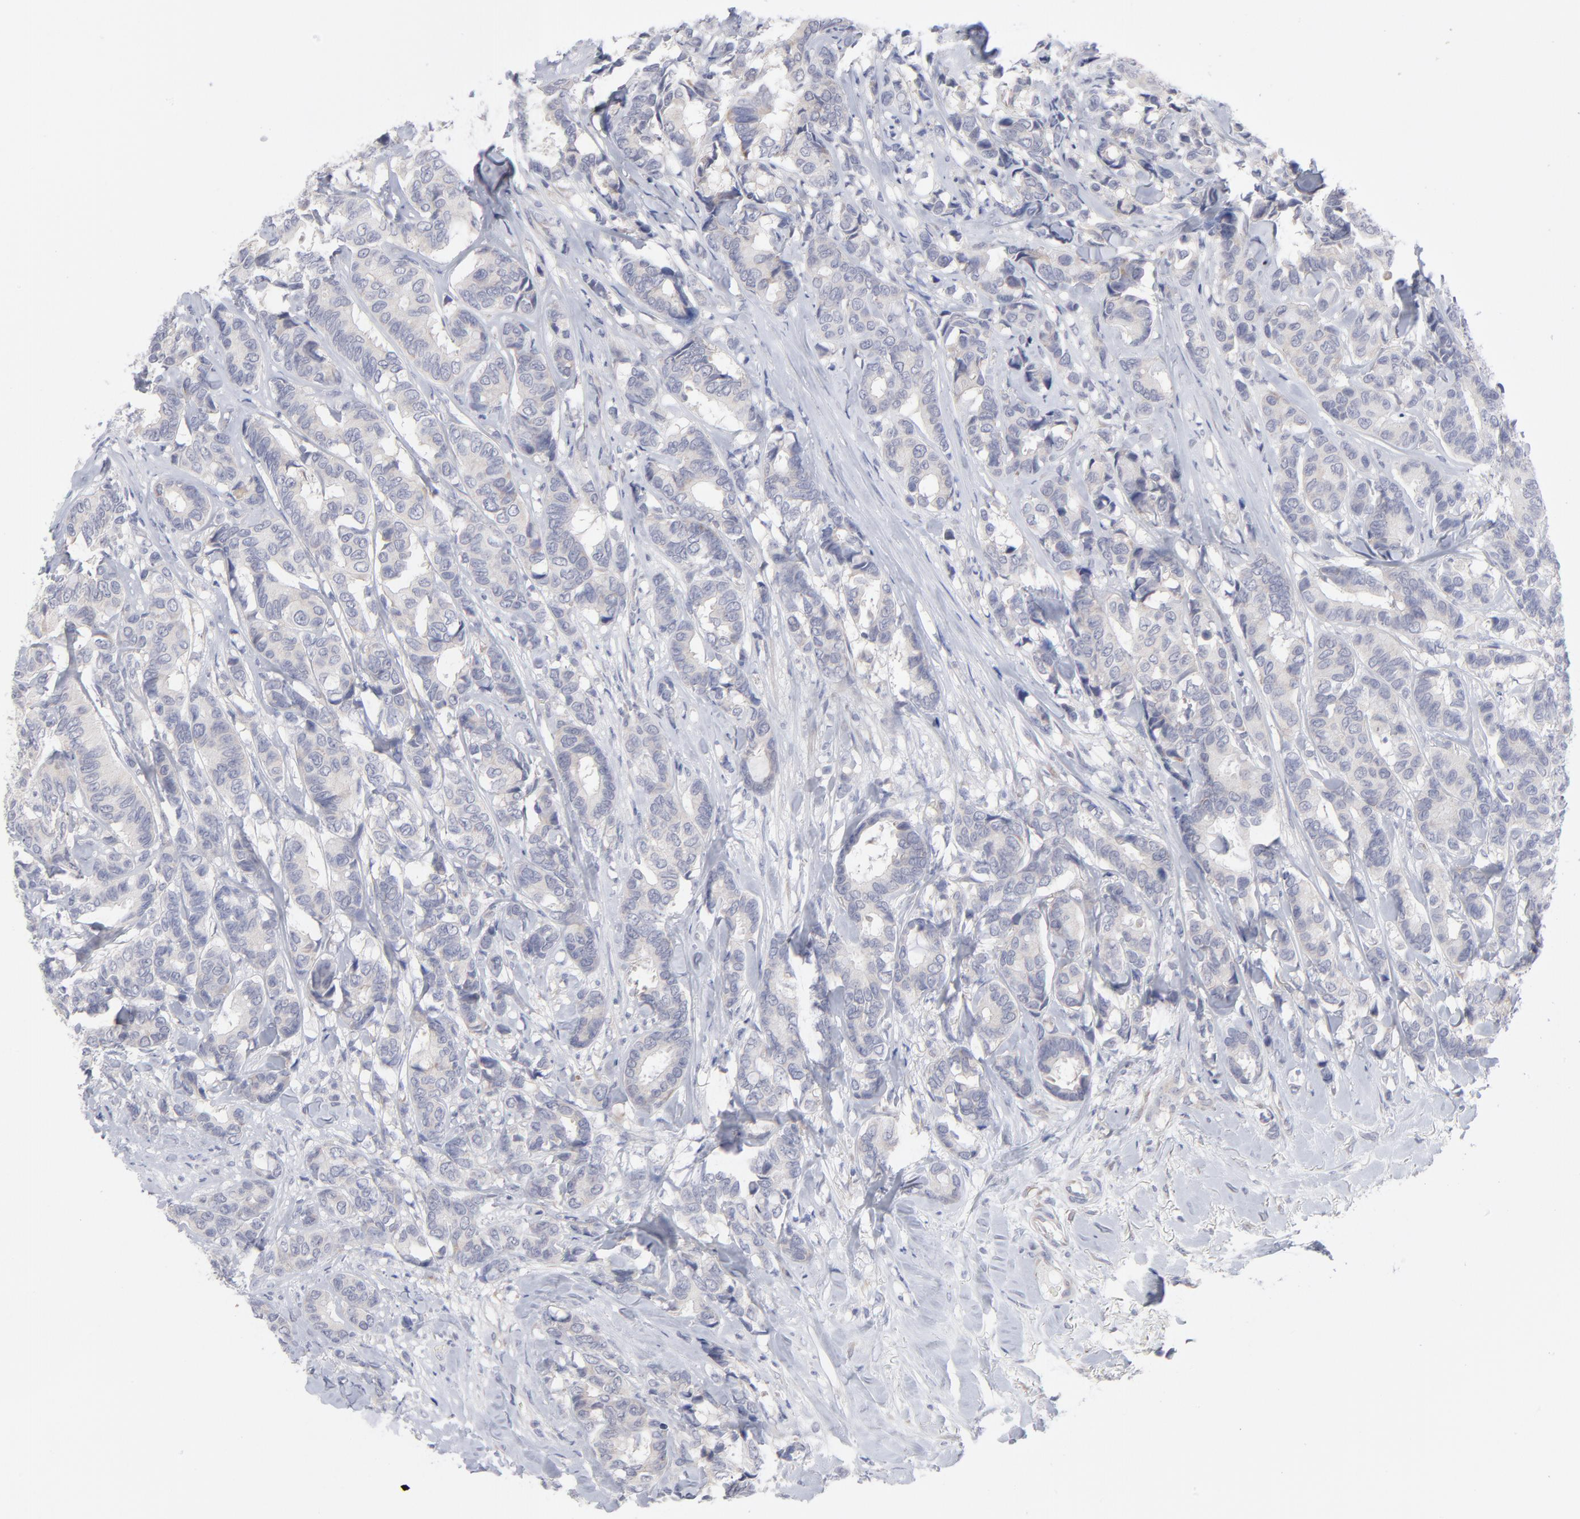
{"staining": {"intensity": "negative", "quantity": "none", "location": "none"}, "tissue": "breast cancer", "cell_type": "Tumor cells", "image_type": "cancer", "snomed": [{"axis": "morphology", "description": "Duct carcinoma"}, {"axis": "topography", "description": "Breast"}], "caption": "This image is of breast intraductal carcinoma stained with immunohistochemistry to label a protein in brown with the nuclei are counter-stained blue. There is no staining in tumor cells.", "gene": "RPS24", "patient": {"sex": "female", "age": 87}}